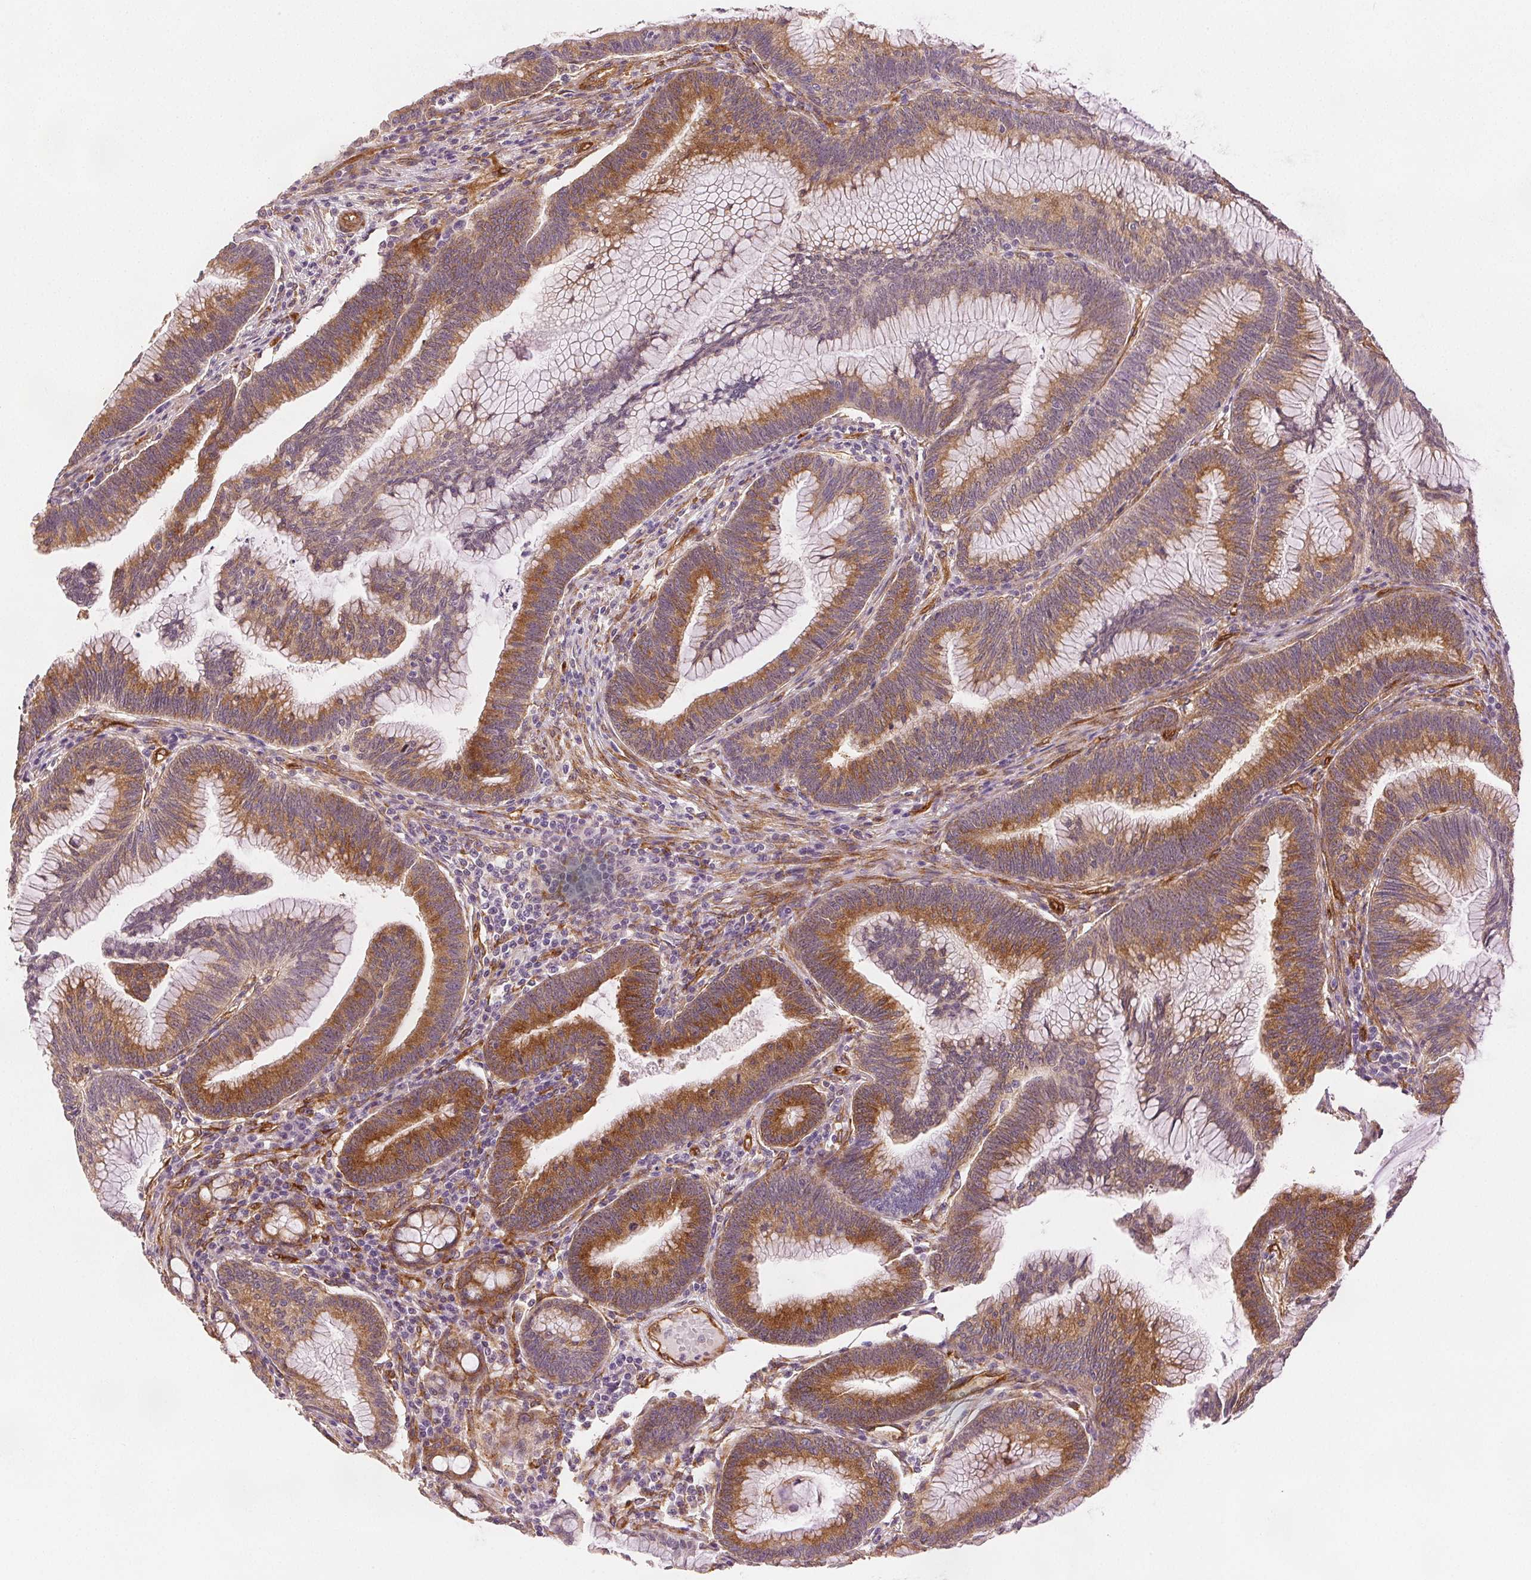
{"staining": {"intensity": "moderate", "quantity": ">75%", "location": "cytoplasmic/membranous"}, "tissue": "colorectal cancer", "cell_type": "Tumor cells", "image_type": "cancer", "snomed": [{"axis": "morphology", "description": "Adenocarcinoma, NOS"}, {"axis": "topography", "description": "Colon"}], "caption": "Protein expression analysis of adenocarcinoma (colorectal) displays moderate cytoplasmic/membranous staining in approximately >75% of tumor cells.", "gene": "DIAPH2", "patient": {"sex": "female", "age": 78}}